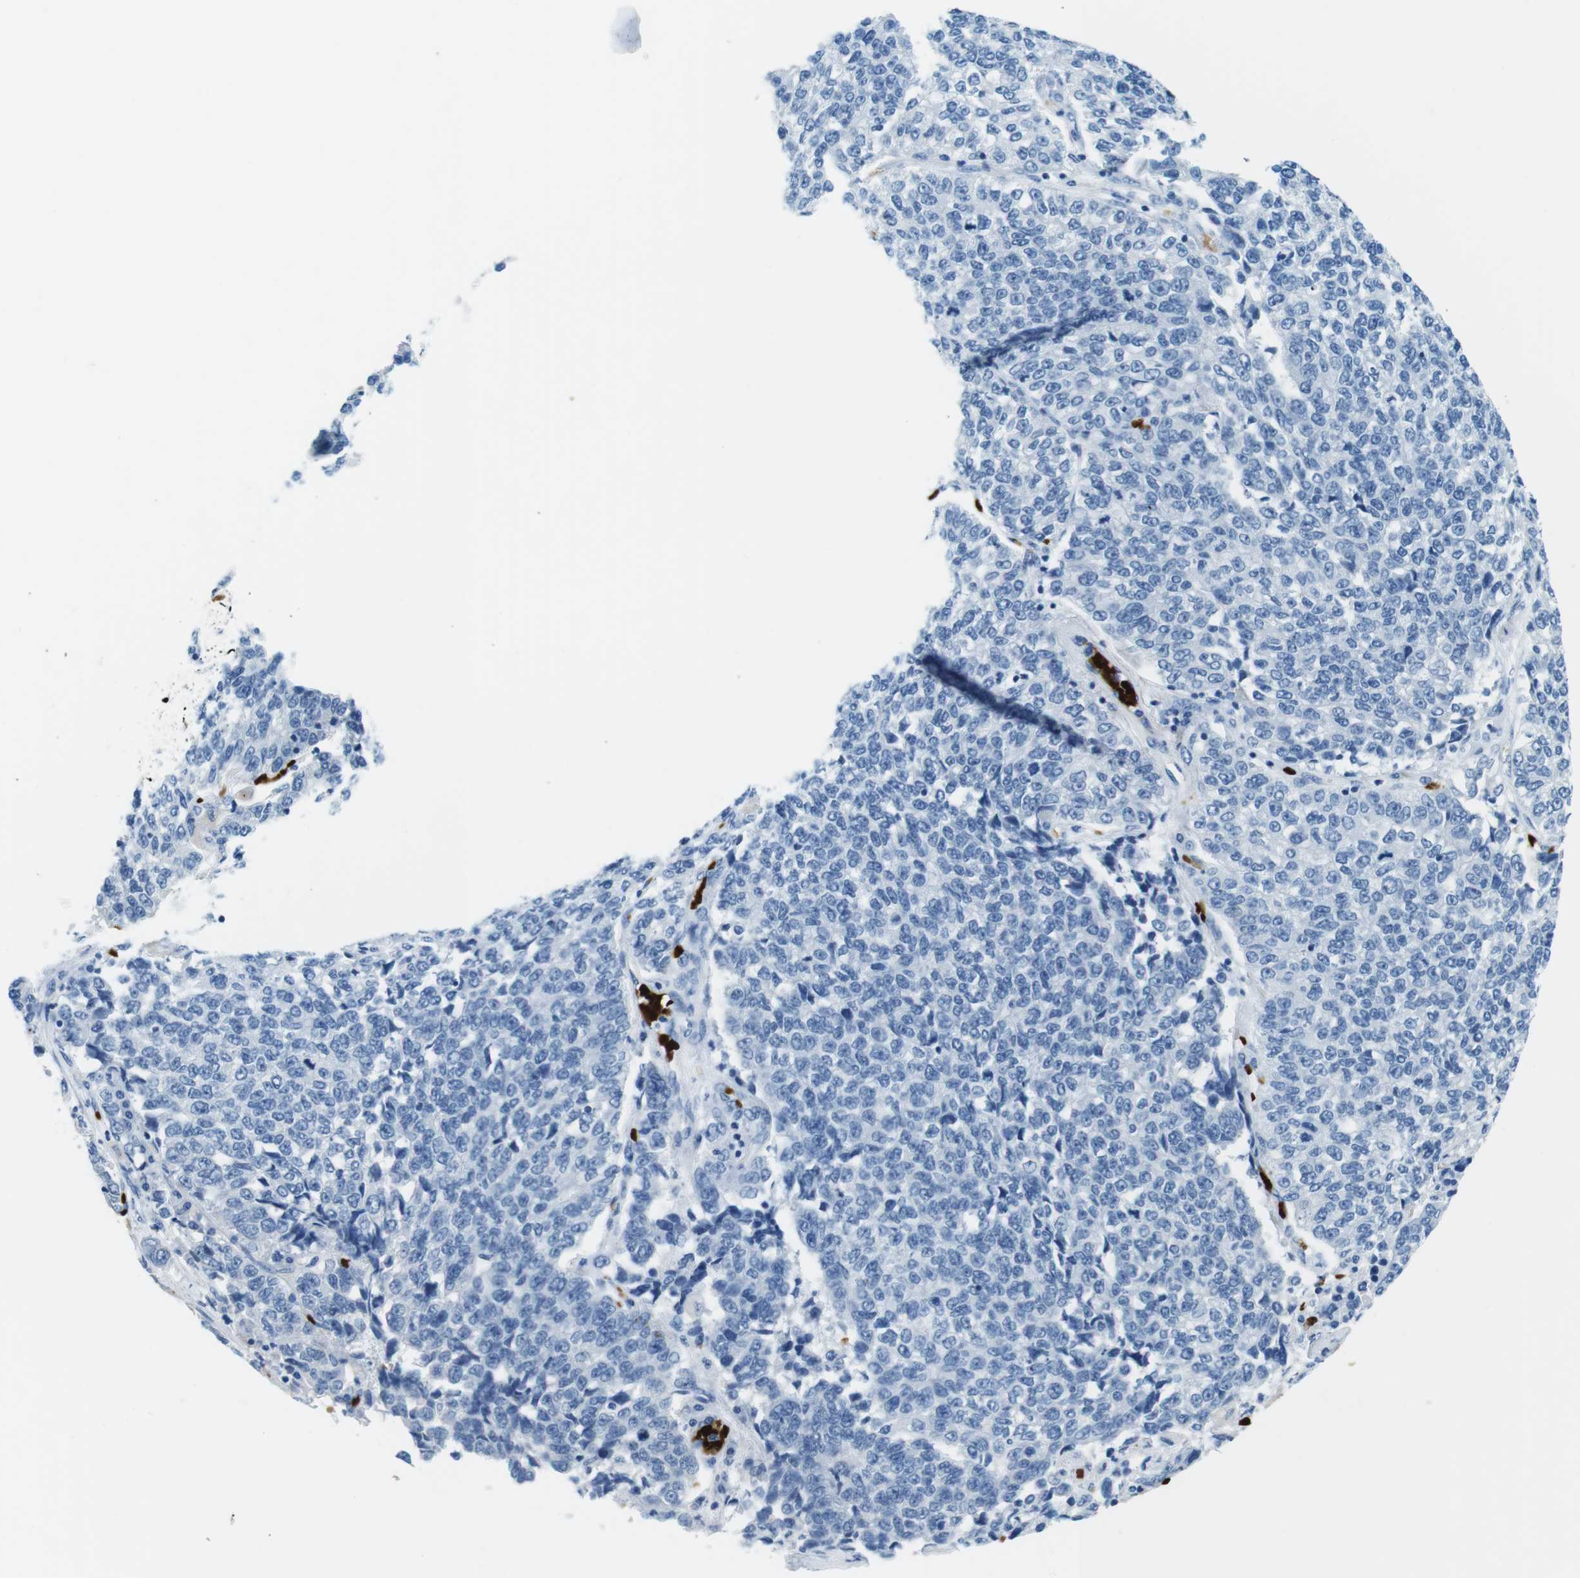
{"staining": {"intensity": "negative", "quantity": "none", "location": "none"}, "tissue": "lung cancer", "cell_type": "Tumor cells", "image_type": "cancer", "snomed": [{"axis": "morphology", "description": "Adenocarcinoma, NOS"}, {"axis": "topography", "description": "Lung"}], "caption": "Micrograph shows no protein positivity in tumor cells of lung cancer tissue.", "gene": "TFAP2C", "patient": {"sex": "male", "age": 49}}